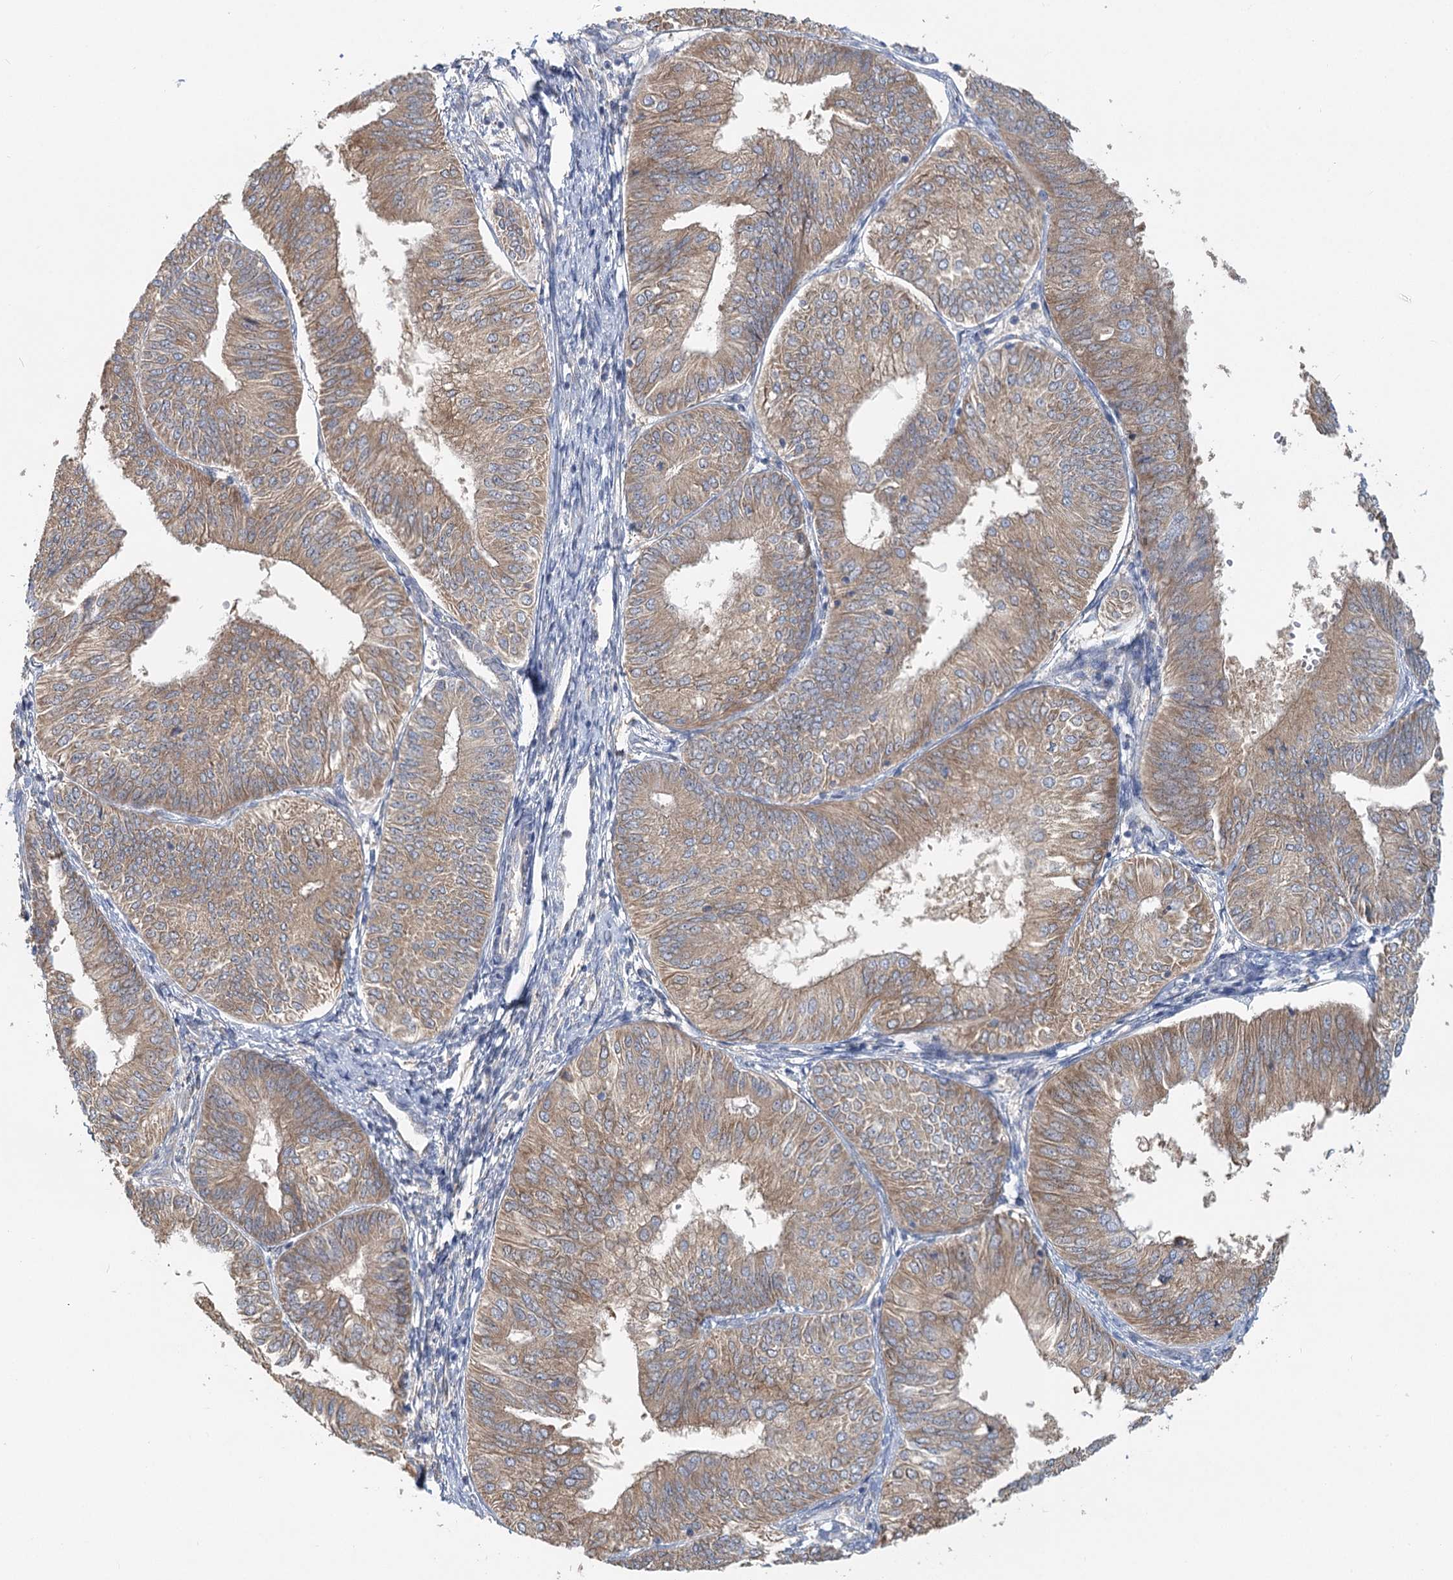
{"staining": {"intensity": "weak", "quantity": ">75%", "location": "cytoplasmic/membranous"}, "tissue": "endometrial cancer", "cell_type": "Tumor cells", "image_type": "cancer", "snomed": [{"axis": "morphology", "description": "Adenocarcinoma, NOS"}, {"axis": "topography", "description": "Endometrium"}], "caption": "Adenocarcinoma (endometrial) stained for a protein displays weak cytoplasmic/membranous positivity in tumor cells.", "gene": "PAIP2", "patient": {"sex": "female", "age": 58}}